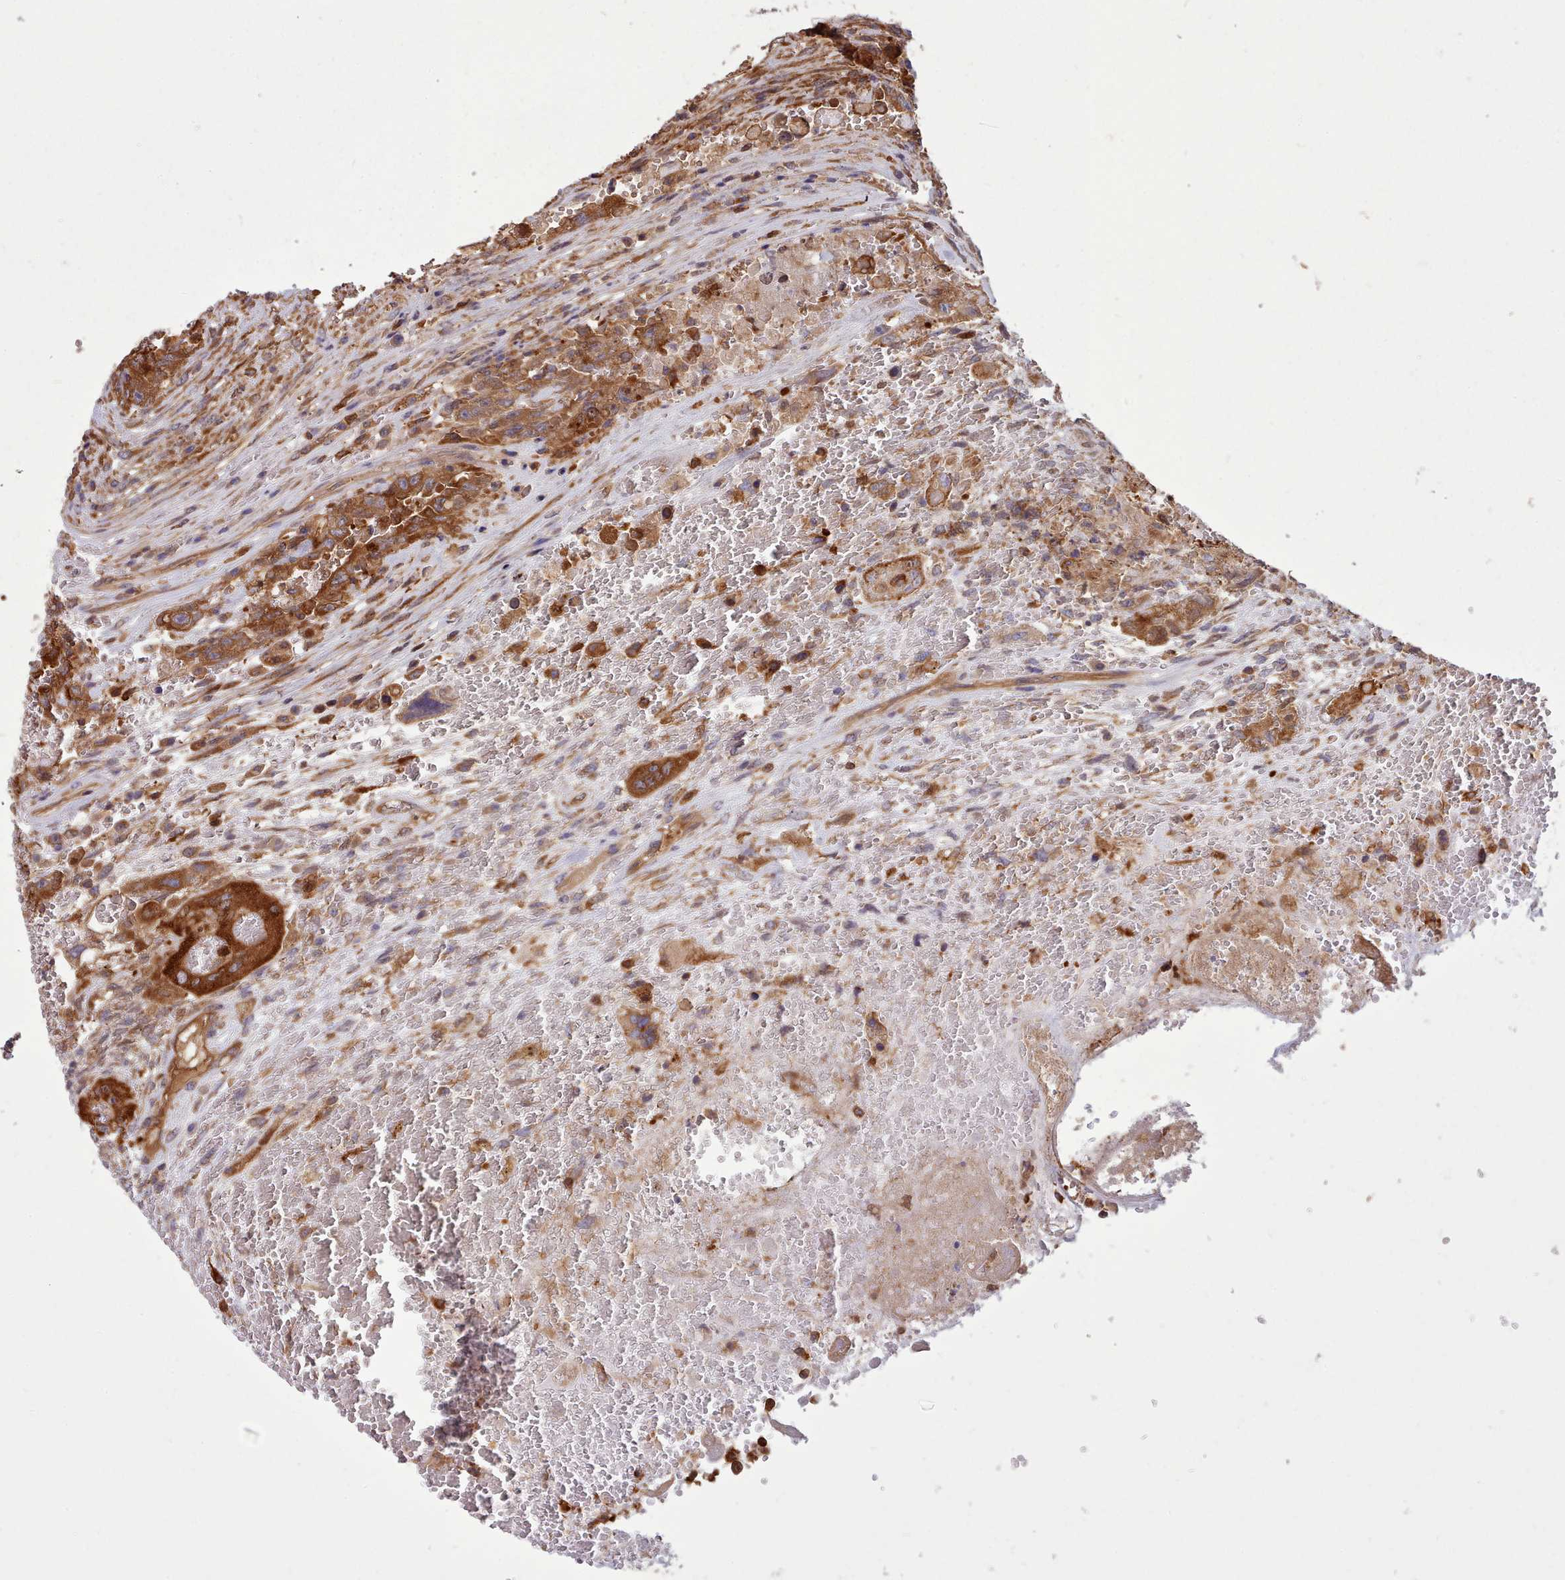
{"staining": {"intensity": "strong", "quantity": ">75%", "location": "cytoplasmic/membranous"}, "tissue": "testis cancer", "cell_type": "Tumor cells", "image_type": "cancer", "snomed": [{"axis": "morphology", "description": "Carcinoma, Embryonal, NOS"}, {"axis": "topography", "description": "Testis"}], "caption": "Testis embryonal carcinoma stained with a protein marker displays strong staining in tumor cells.", "gene": "SLC4A9", "patient": {"sex": "male", "age": 26}}